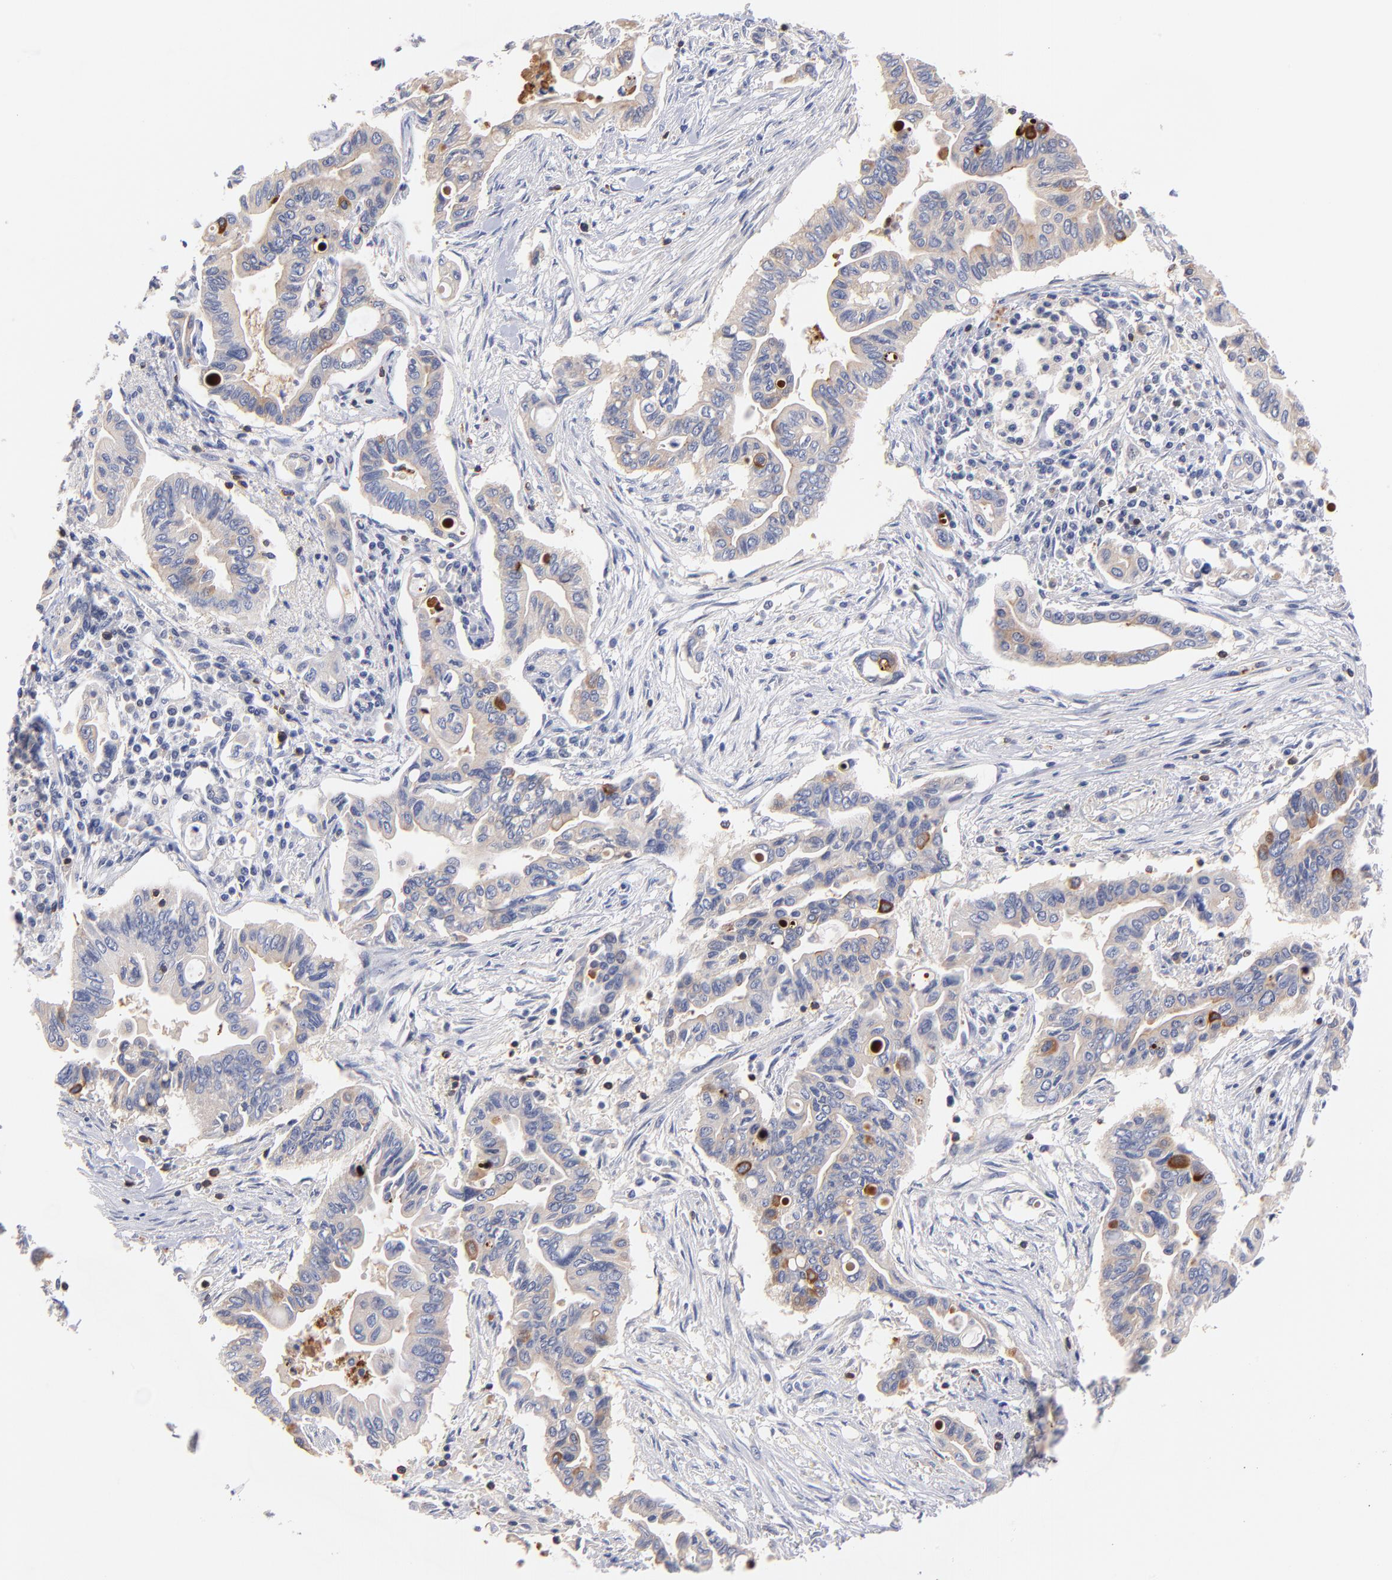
{"staining": {"intensity": "moderate", "quantity": "<25%", "location": "cytoplasmic/membranous"}, "tissue": "pancreatic cancer", "cell_type": "Tumor cells", "image_type": "cancer", "snomed": [{"axis": "morphology", "description": "Adenocarcinoma, NOS"}, {"axis": "topography", "description": "Pancreas"}], "caption": "Pancreatic adenocarcinoma tissue demonstrates moderate cytoplasmic/membranous positivity in about <25% of tumor cells, visualized by immunohistochemistry.", "gene": "KREMEN2", "patient": {"sex": "female", "age": 57}}